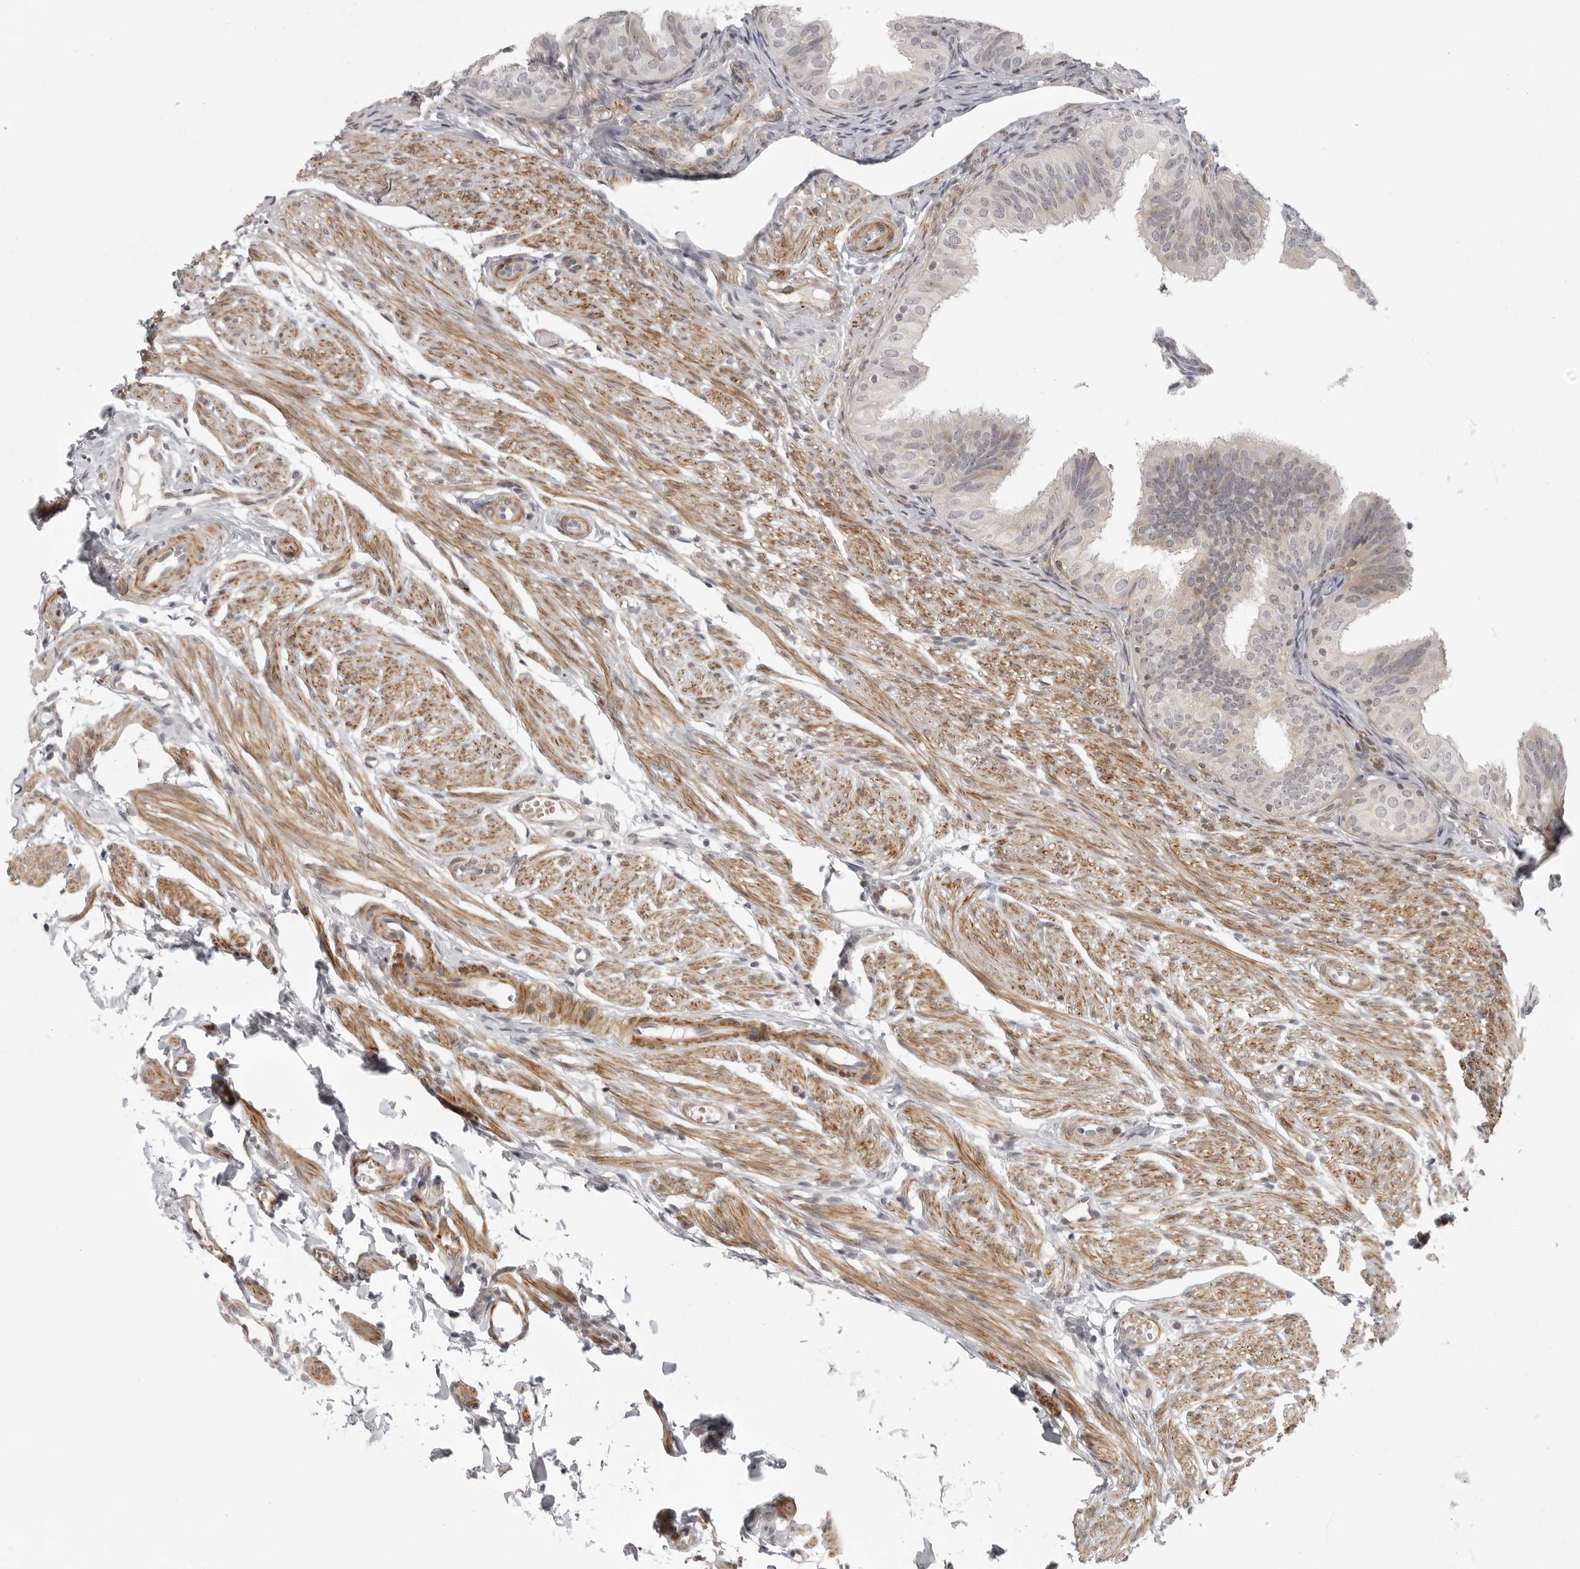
{"staining": {"intensity": "negative", "quantity": "none", "location": "none"}, "tissue": "fallopian tube", "cell_type": "Glandular cells", "image_type": "normal", "snomed": [{"axis": "morphology", "description": "Normal tissue, NOS"}, {"axis": "topography", "description": "Fallopian tube"}], "caption": "IHC of unremarkable fallopian tube shows no positivity in glandular cells.", "gene": "TUT4", "patient": {"sex": "female", "age": 35}}